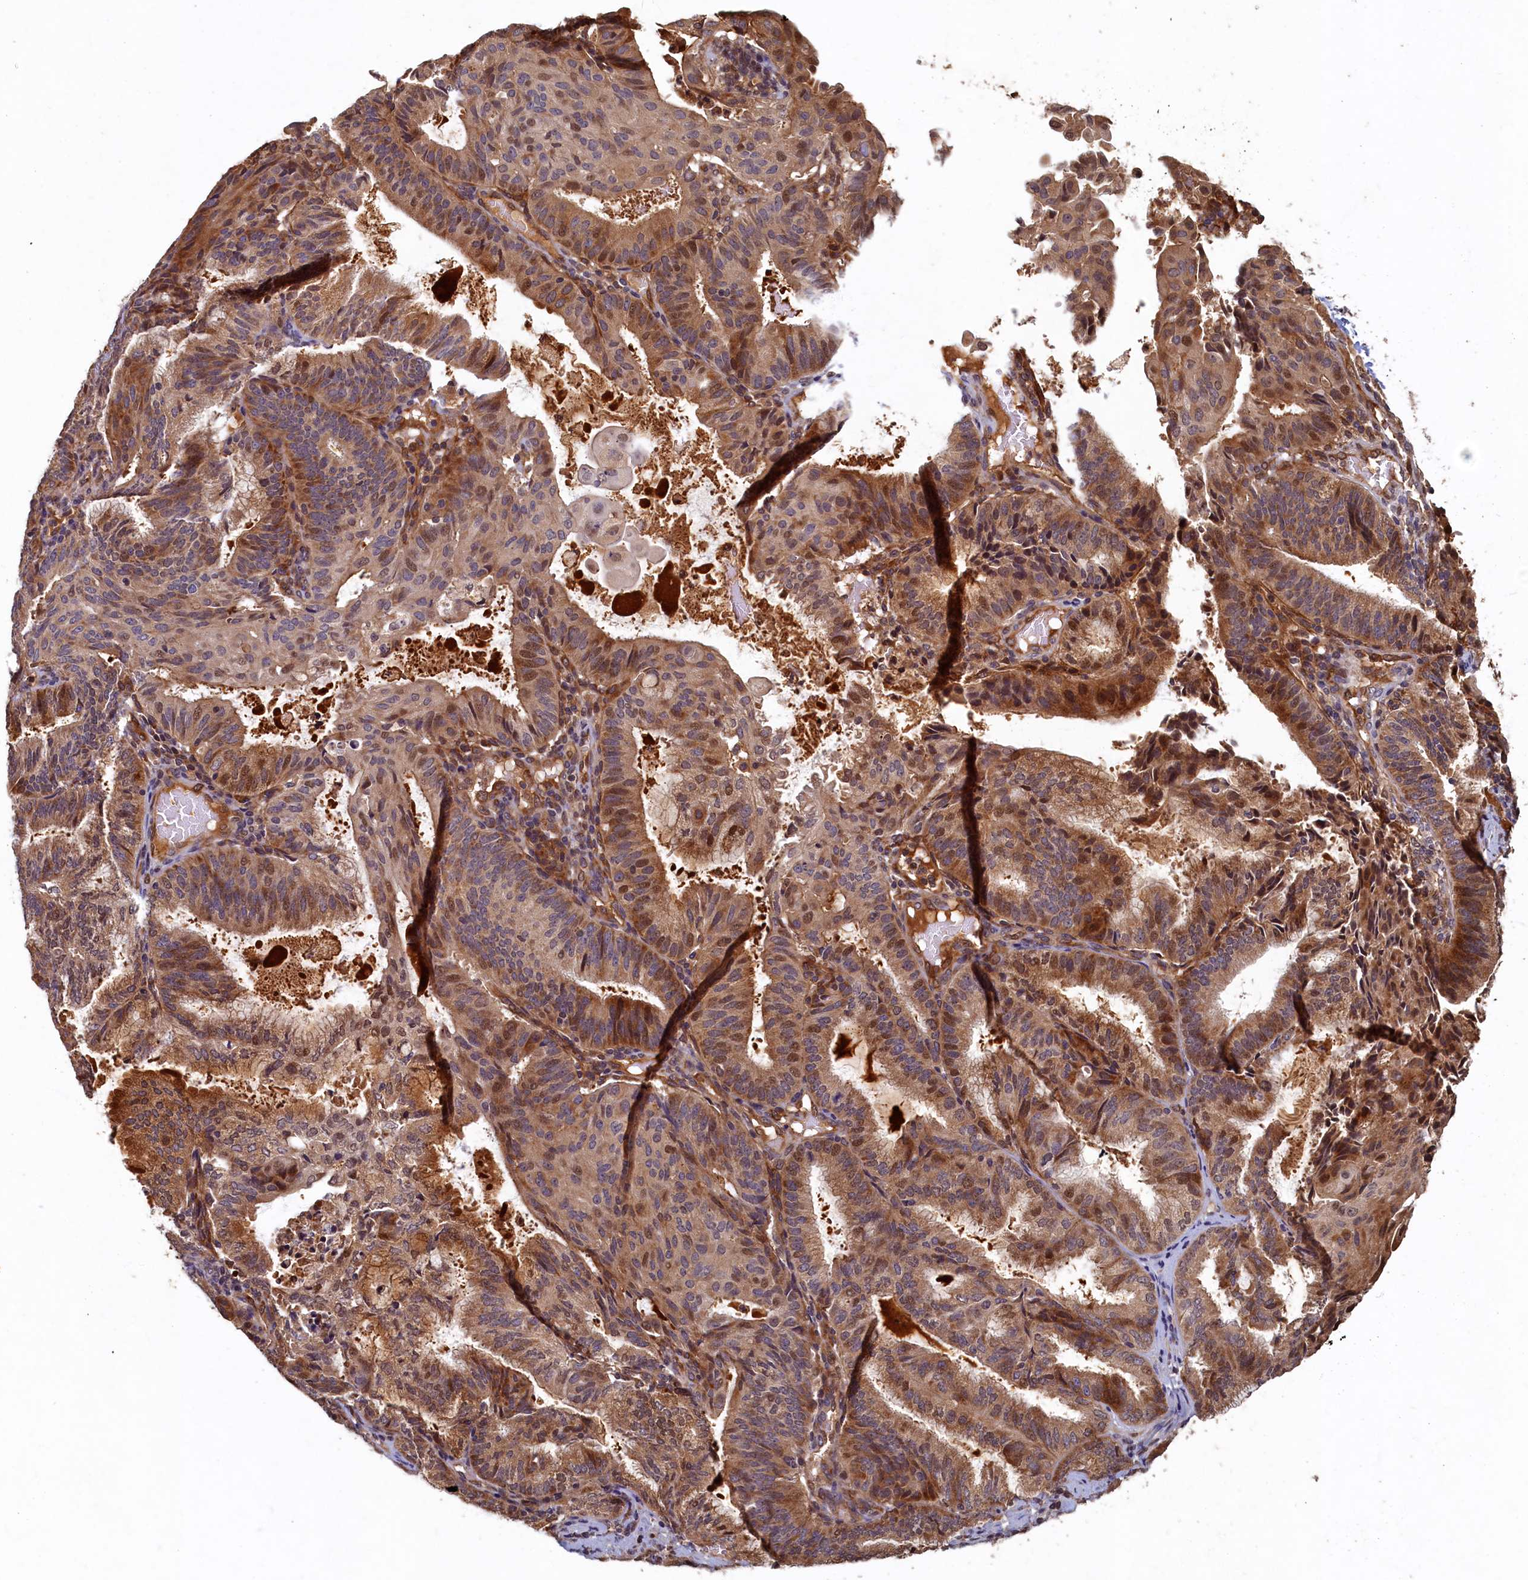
{"staining": {"intensity": "moderate", "quantity": "25%-75%", "location": "cytoplasmic/membranous,nuclear"}, "tissue": "endometrial cancer", "cell_type": "Tumor cells", "image_type": "cancer", "snomed": [{"axis": "morphology", "description": "Adenocarcinoma, NOS"}, {"axis": "topography", "description": "Endometrium"}], "caption": "This photomicrograph demonstrates immunohistochemistry staining of endometrial adenocarcinoma, with medium moderate cytoplasmic/membranous and nuclear expression in approximately 25%-75% of tumor cells.", "gene": "LCMT2", "patient": {"sex": "female", "age": 49}}